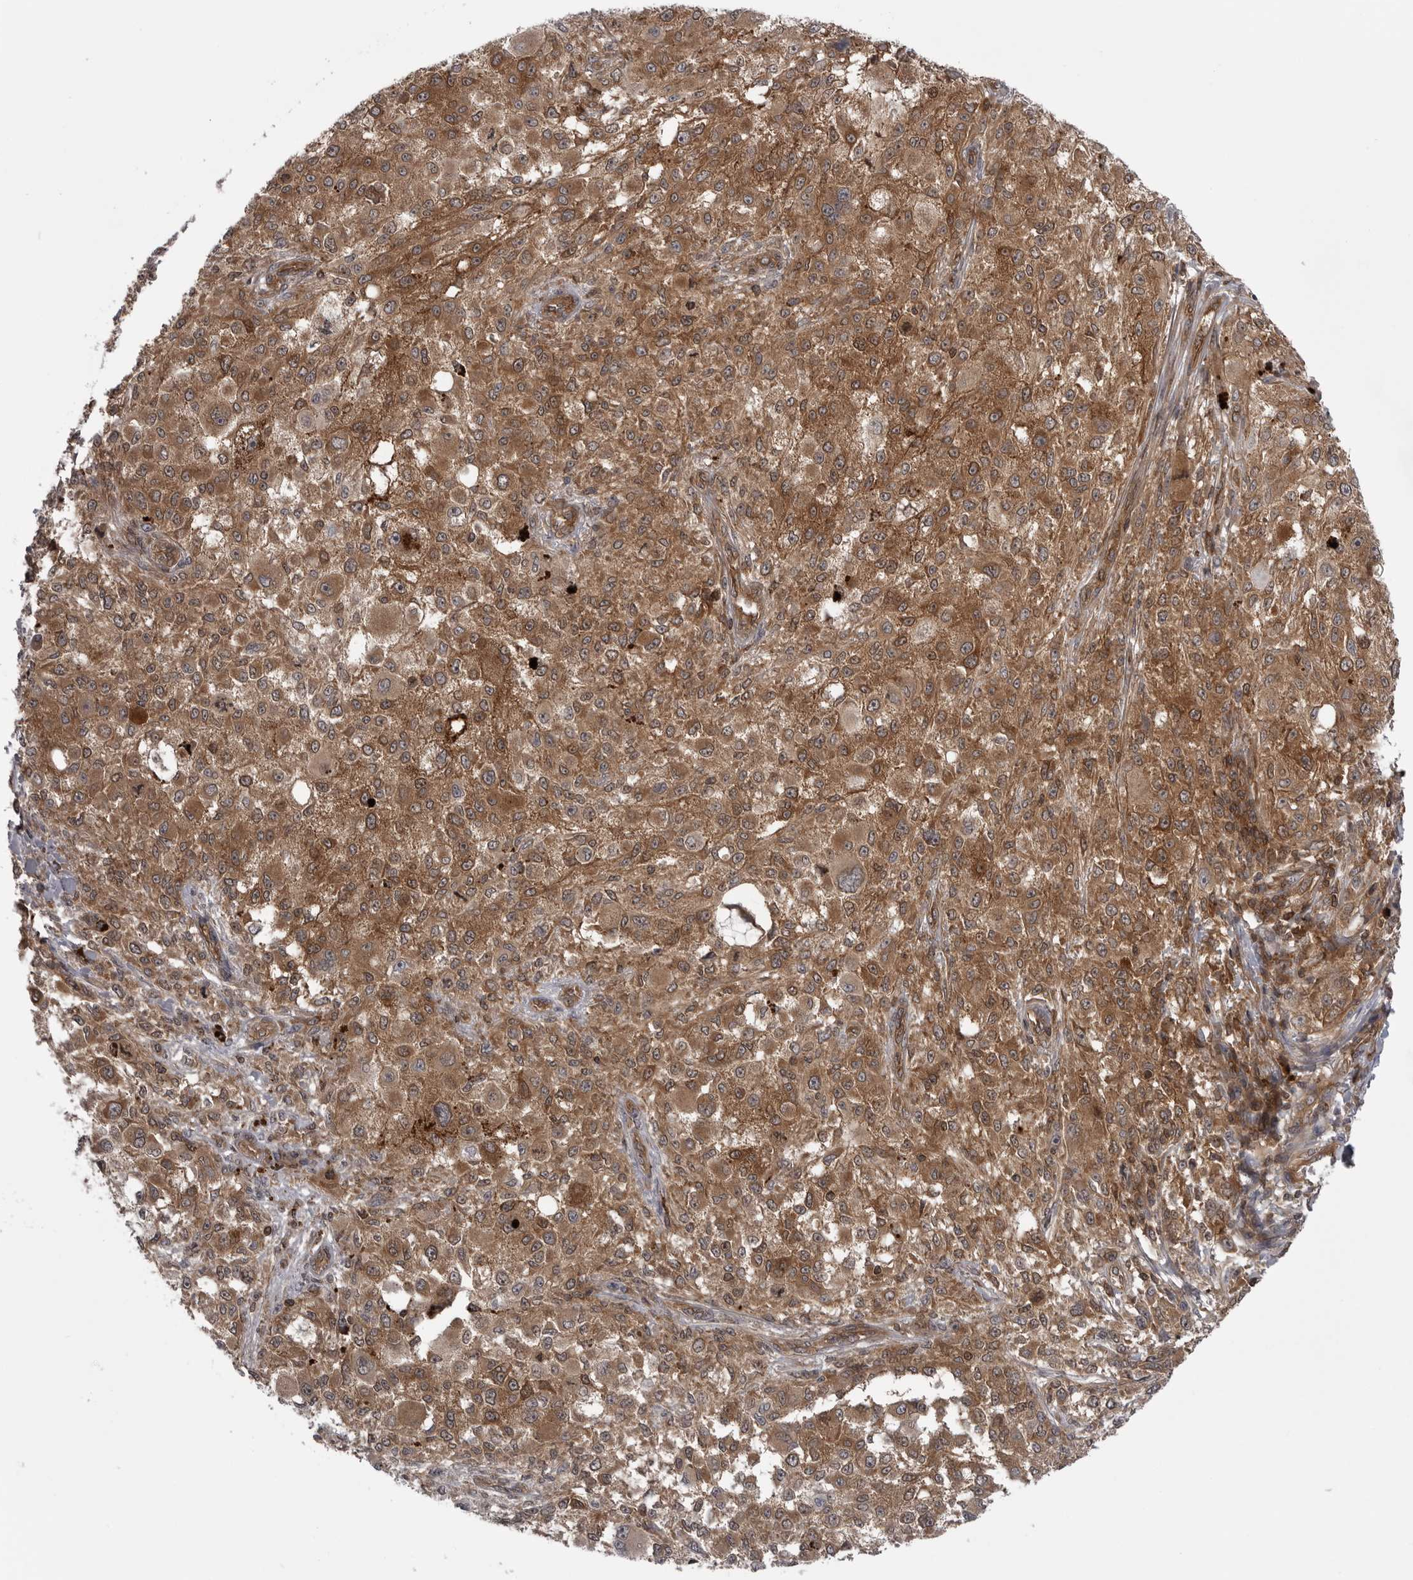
{"staining": {"intensity": "moderate", "quantity": ">75%", "location": "cytoplasmic/membranous"}, "tissue": "melanoma", "cell_type": "Tumor cells", "image_type": "cancer", "snomed": [{"axis": "morphology", "description": "Necrosis, NOS"}, {"axis": "morphology", "description": "Malignant melanoma, NOS"}, {"axis": "topography", "description": "Skin"}], "caption": "Immunohistochemical staining of melanoma exhibits medium levels of moderate cytoplasmic/membranous staining in about >75% of tumor cells.", "gene": "STK24", "patient": {"sex": "female", "age": 87}}